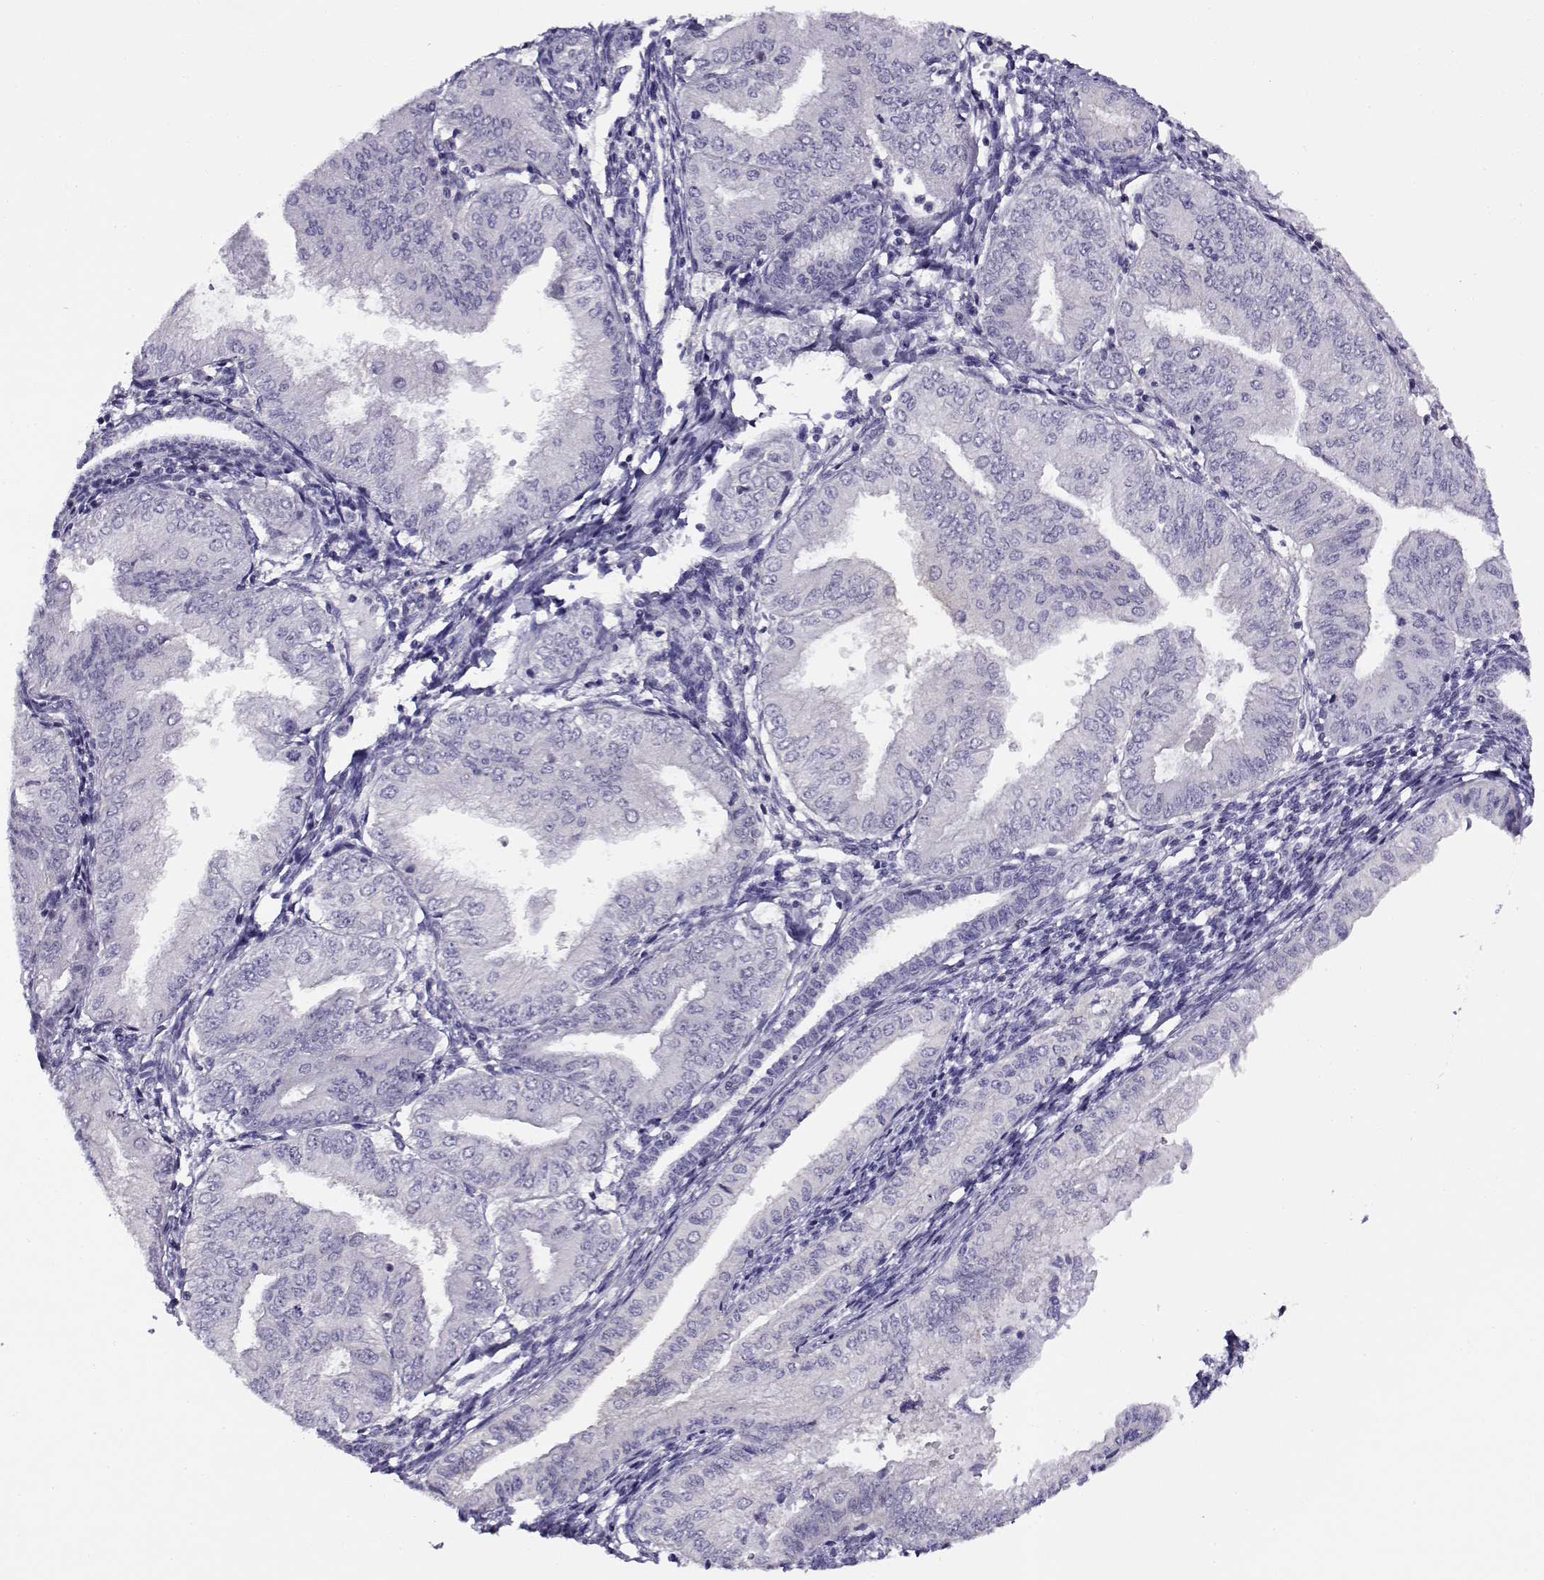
{"staining": {"intensity": "negative", "quantity": "none", "location": "none"}, "tissue": "endometrial cancer", "cell_type": "Tumor cells", "image_type": "cancer", "snomed": [{"axis": "morphology", "description": "Adenocarcinoma, NOS"}, {"axis": "topography", "description": "Endometrium"}], "caption": "A high-resolution micrograph shows immunohistochemistry staining of endometrial adenocarcinoma, which shows no significant positivity in tumor cells.", "gene": "FEZF1", "patient": {"sex": "female", "age": 53}}